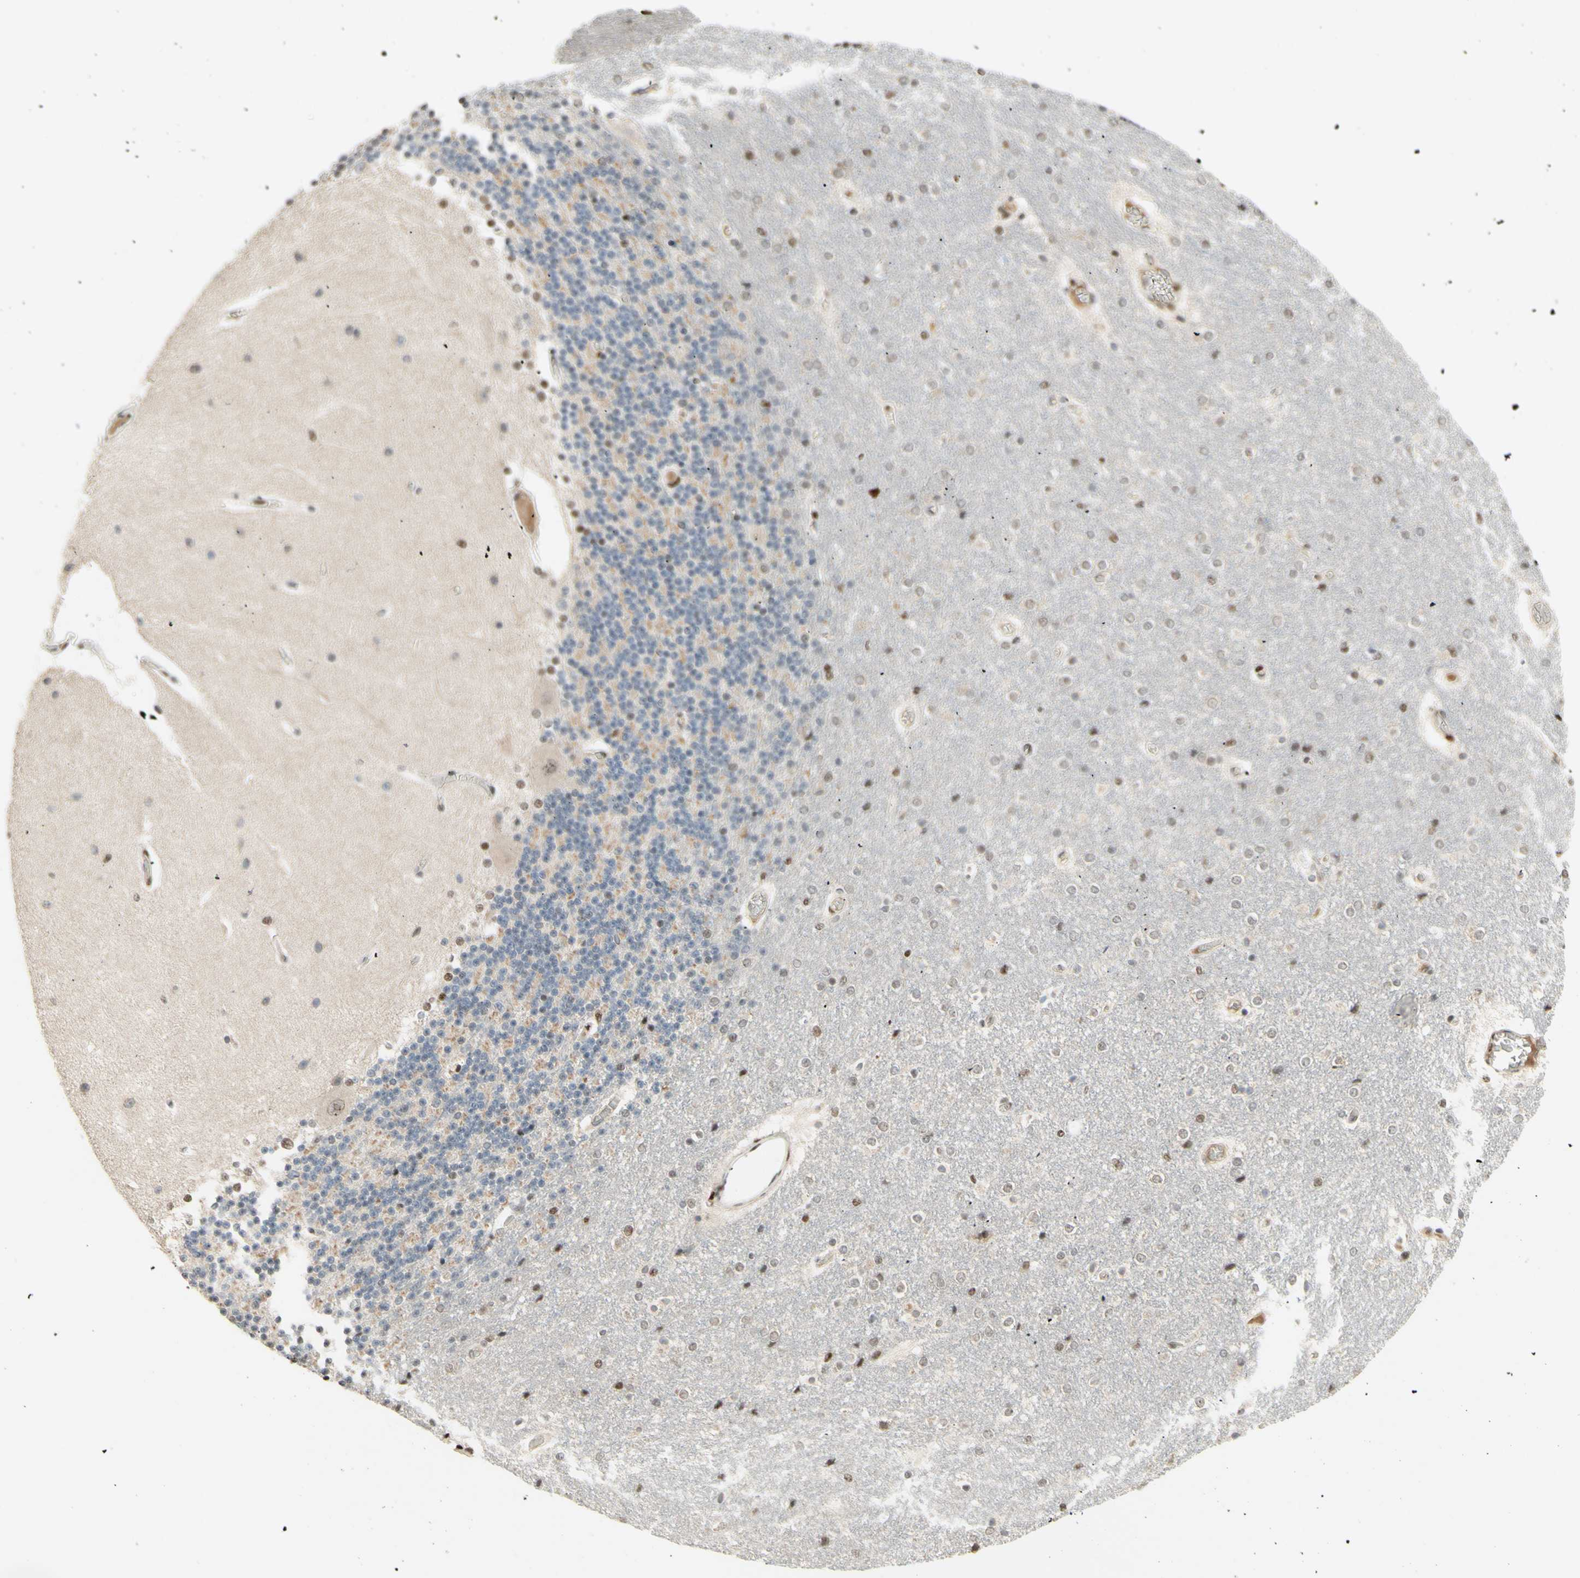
{"staining": {"intensity": "moderate", "quantity": "<25%", "location": "nuclear"}, "tissue": "cerebellum", "cell_type": "Cells in granular layer", "image_type": "normal", "snomed": [{"axis": "morphology", "description": "Normal tissue, NOS"}, {"axis": "topography", "description": "Cerebellum"}], "caption": "Cells in granular layer demonstrate low levels of moderate nuclear expression in about <25% of cells in benign cerebellum.", "gene": "CDKL5", "patient": {"sex": "female", "age": 54}}